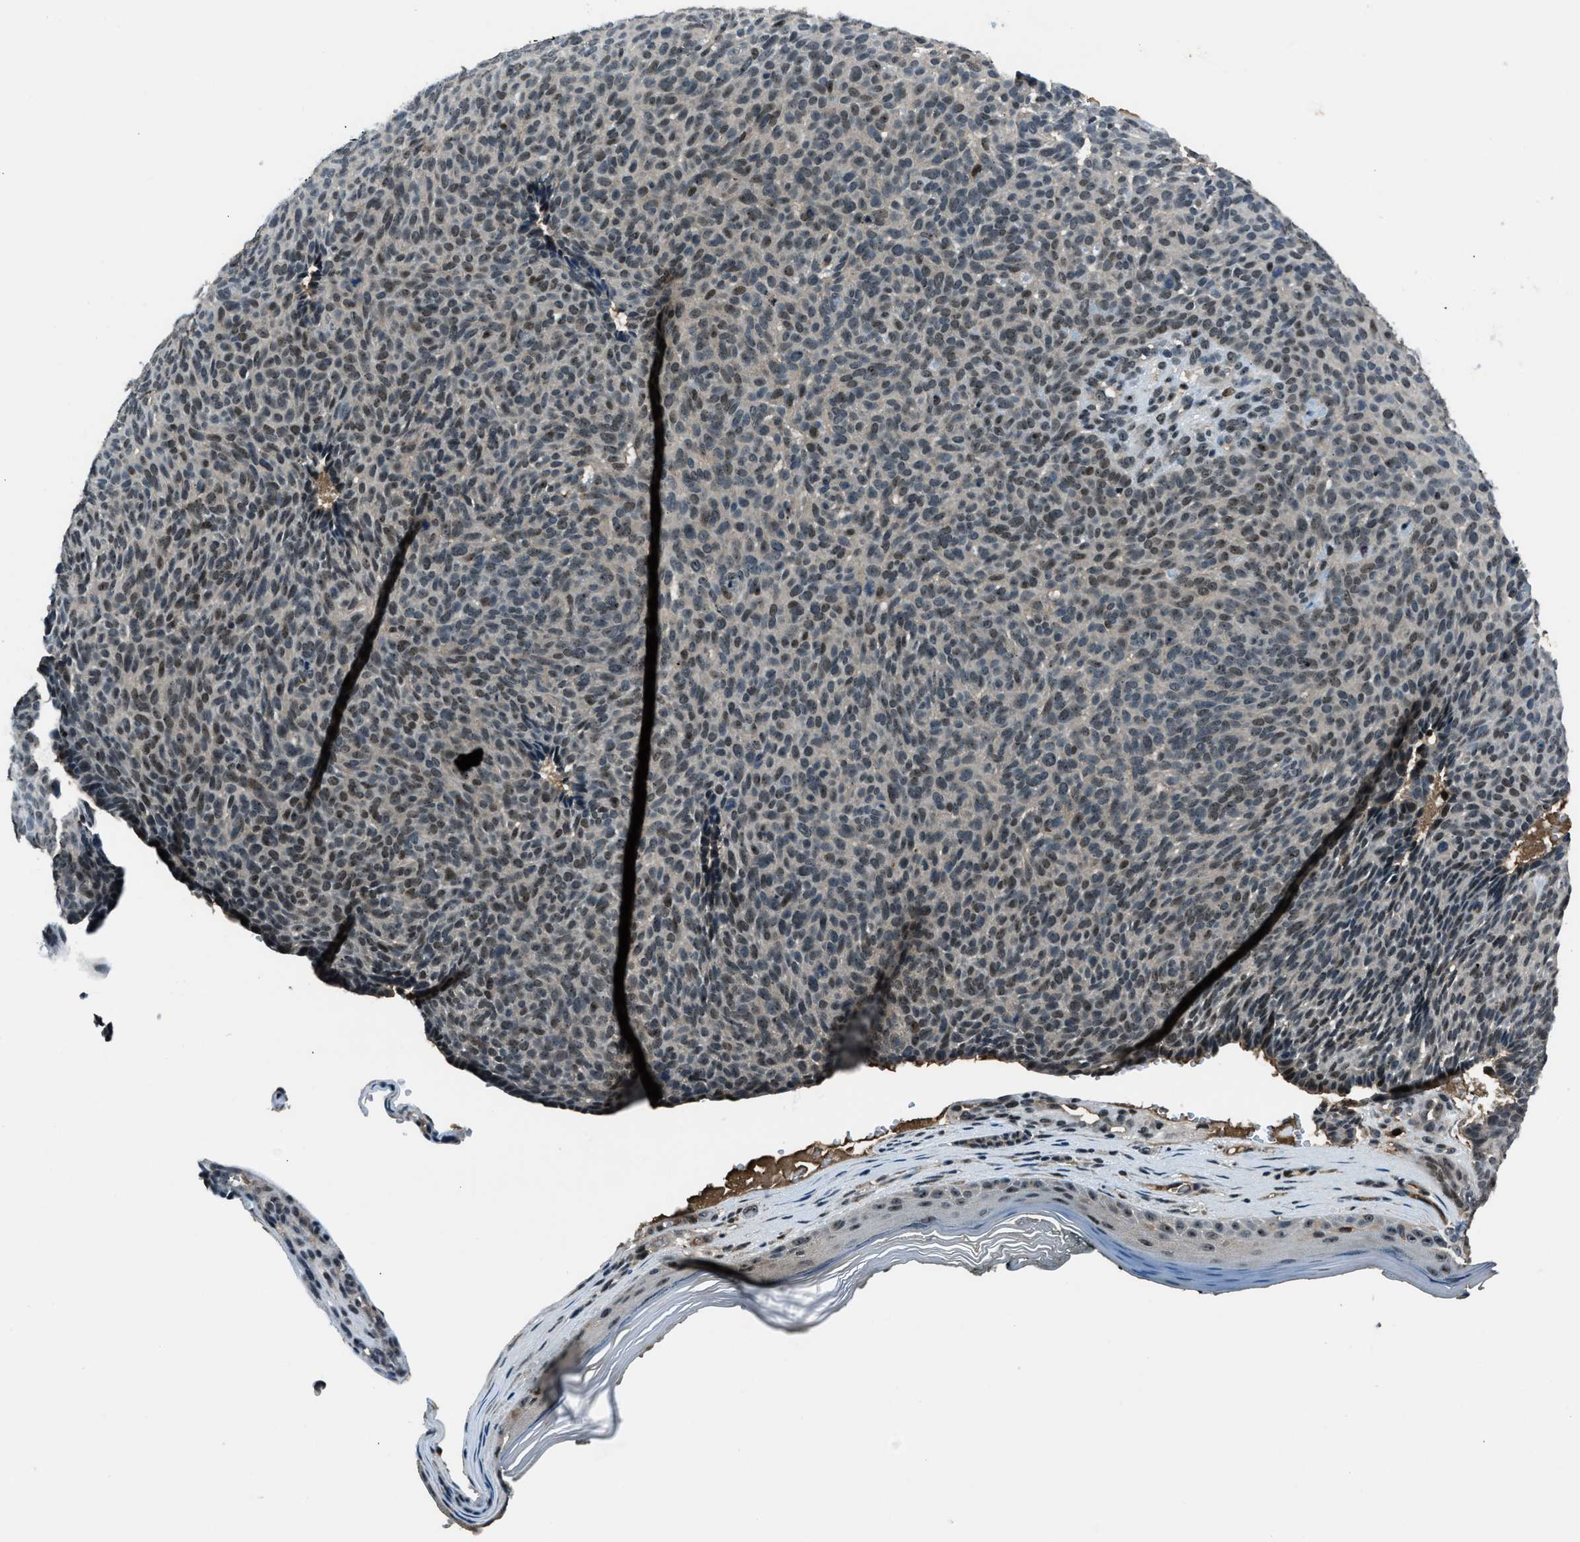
{"staining": {"intensity": "weak", "quantity": ">75%", "location": "nuclear"}, "tissue": "skin cancer", "cell_type": "Tumor cells", "image_type": "cancer", "snomed": [{"axis": "morphology", "description": "Basal cell carcinoma"}, {"axis": "topography", "description": "Skin"}], "caption": "Weak nuclear positivity for a protein is identified in about >75% of tumor cells of basal cell carcinoma (skin) using immunohistochemistry (IHC).", "gene": "ACTL9", "patient": {"sex": "male", "age": 61}}